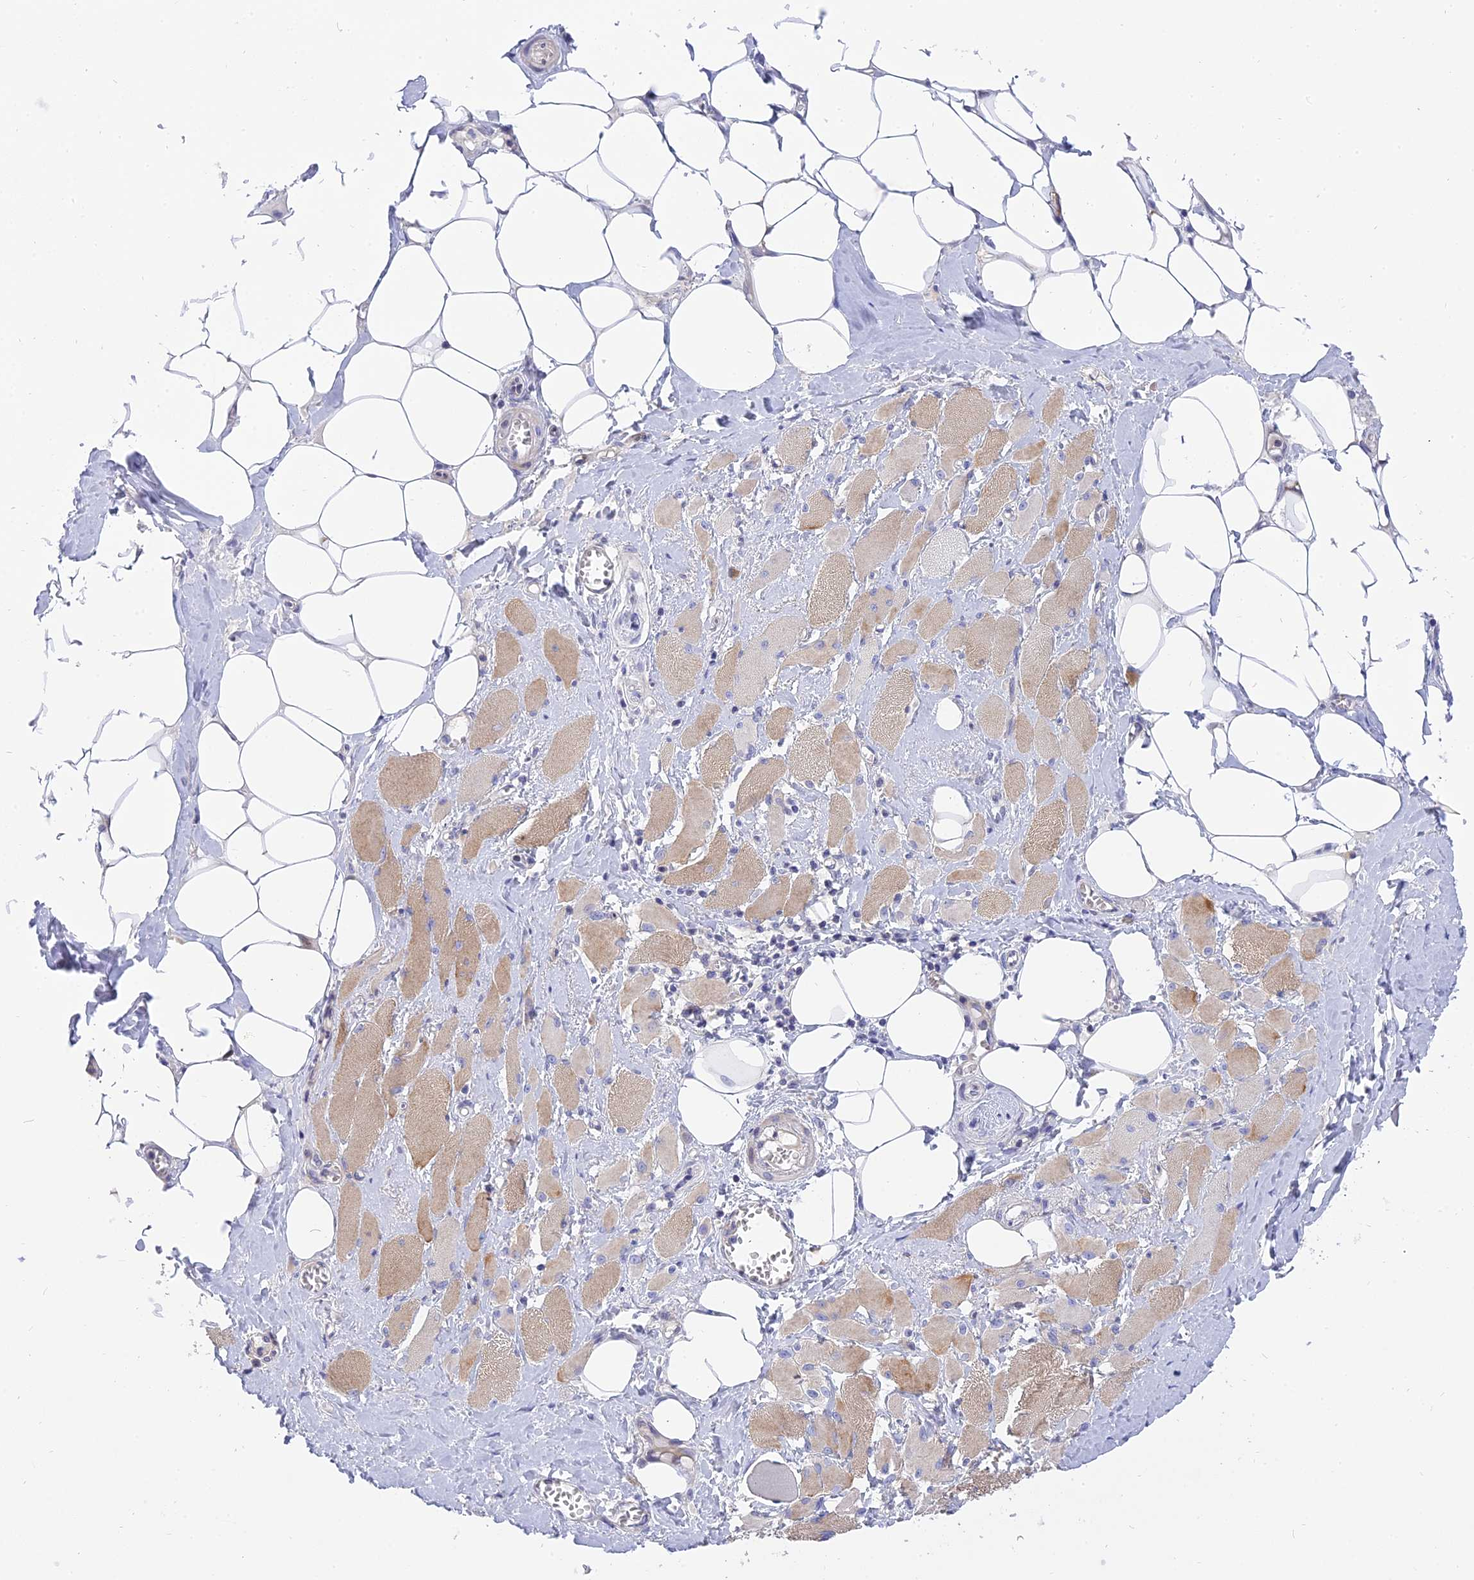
{"staining": {"intensity": "moderate", "quantity": "25%-75%", "location": "cytoplasmic/membranous"}, "tissue": "skeletal muscle", "cell_type": "Myocytes", "image_type": "normal", "snomed": [{"axis": "morphology", "description": "Normal tissue, NOS"}, {"axis": "morphology", "description": "Basal cell carcinoma"}, {"axis": "topography", "description": "Skeletal muscle"}], "caption": "Protein staining of unremarkable skeletal muscle exhibits moderate cytoplasmic/membranous positivity in approximately 25%-75% of myocytes. The staining was performed using DAB to visualize the protein expression in brown, while the nuclei were stained in blue with hematoxylin (Magnification: 20x).", "gene": "MBD3L1", "patient": {"sex": "female", "age": 64}}